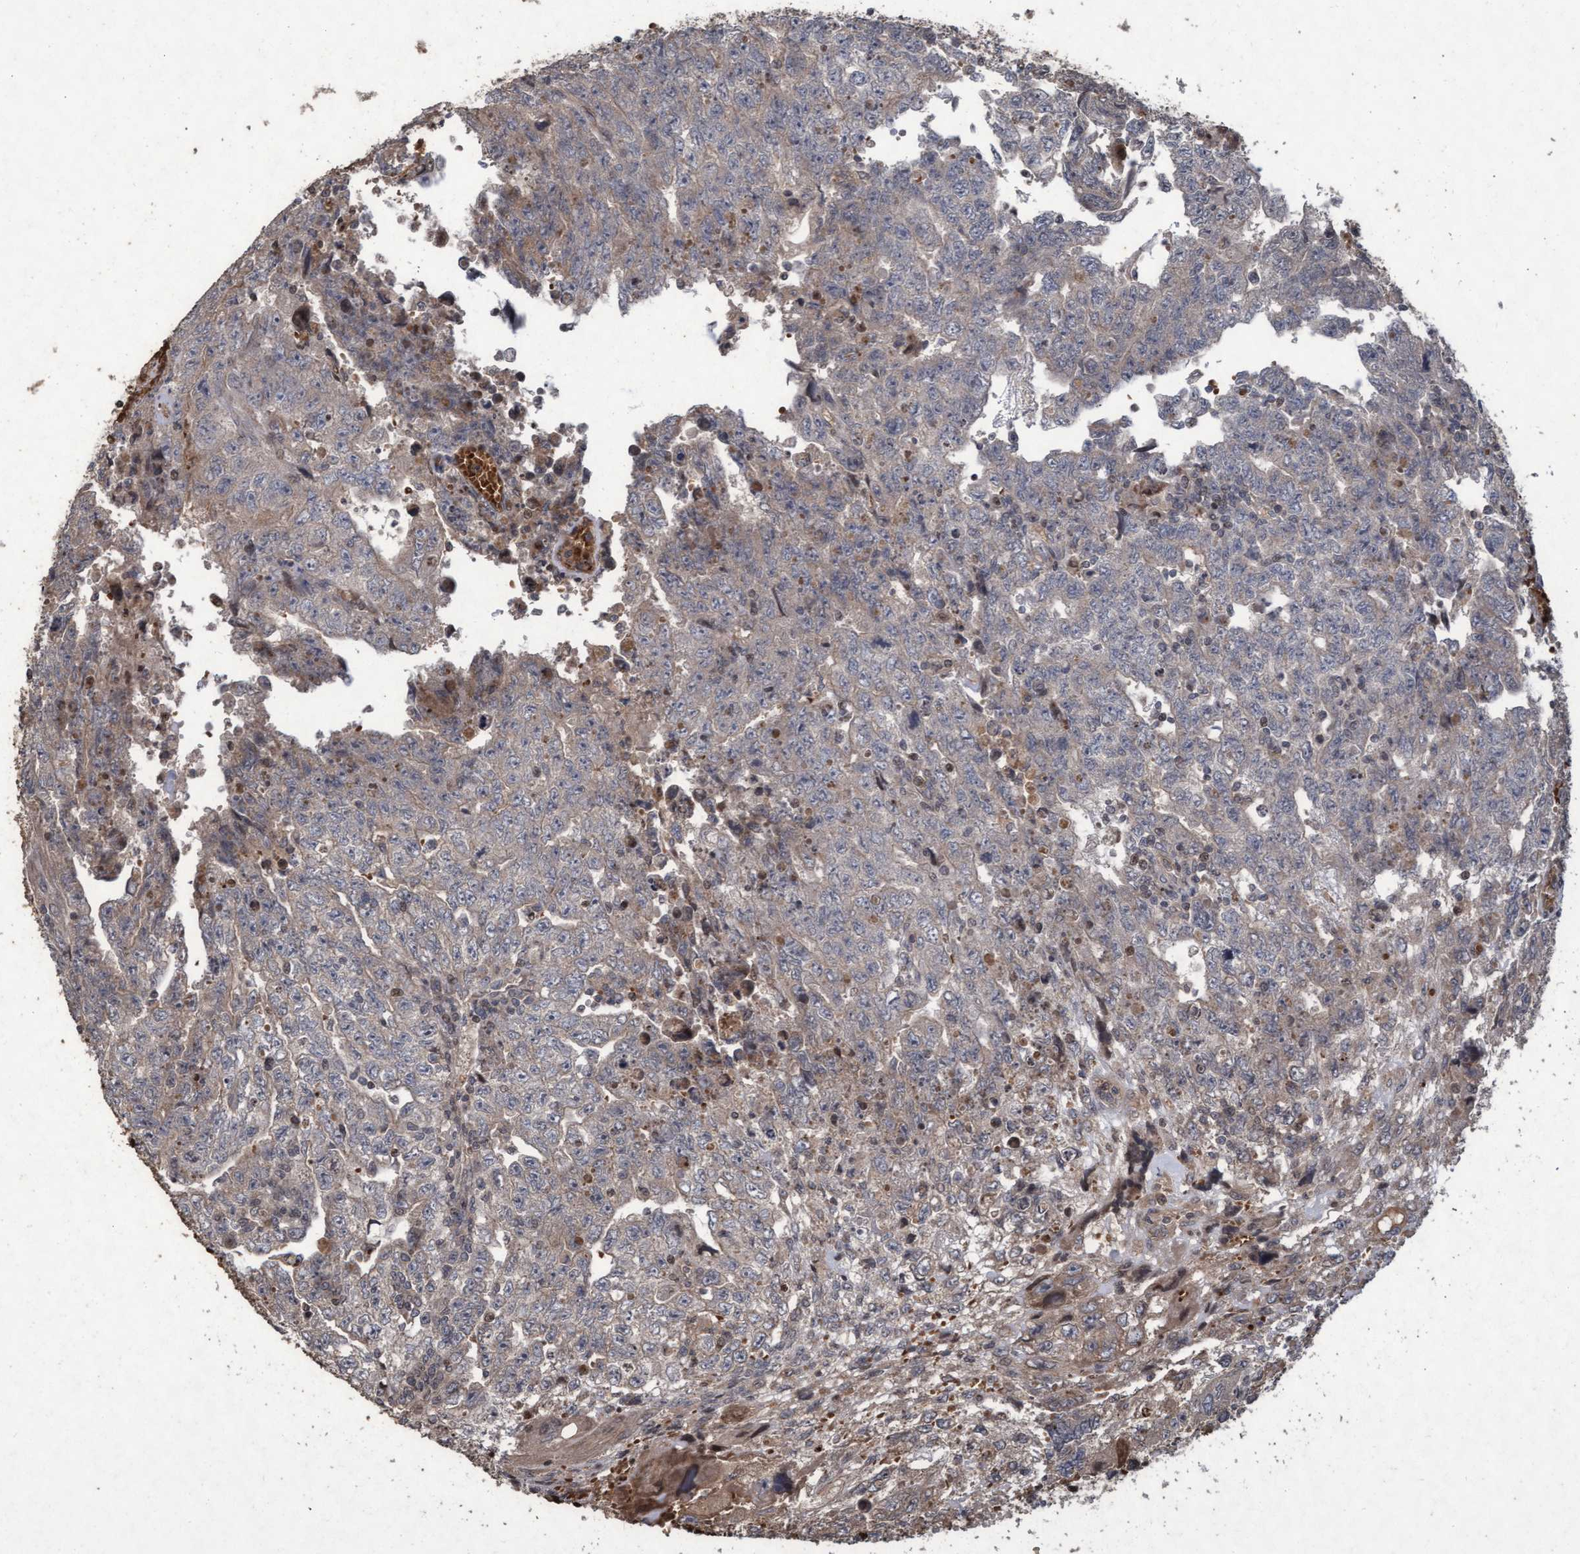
{"staining": {"intensity": "weak", "quantity": "25%-75%", "location": "cytoplasmic/membranous"}, "tissue": "testis cancer", "cell_type": "Tumor cells", "image_type": "cancer", "snomed": [{"axis": "morphology", "description": "Carcinoma, Embryonal, NOS"}, {"axis": "topography", "description": "Testis"}], "caption": "Weak cytoplasmic/membranous positivity for a protein is identified in approximately 25%-75% of tumor cells of testis cancer using IHC.", "gene": "KCNC2", "patient": {"sex": "male", "age": 28}}